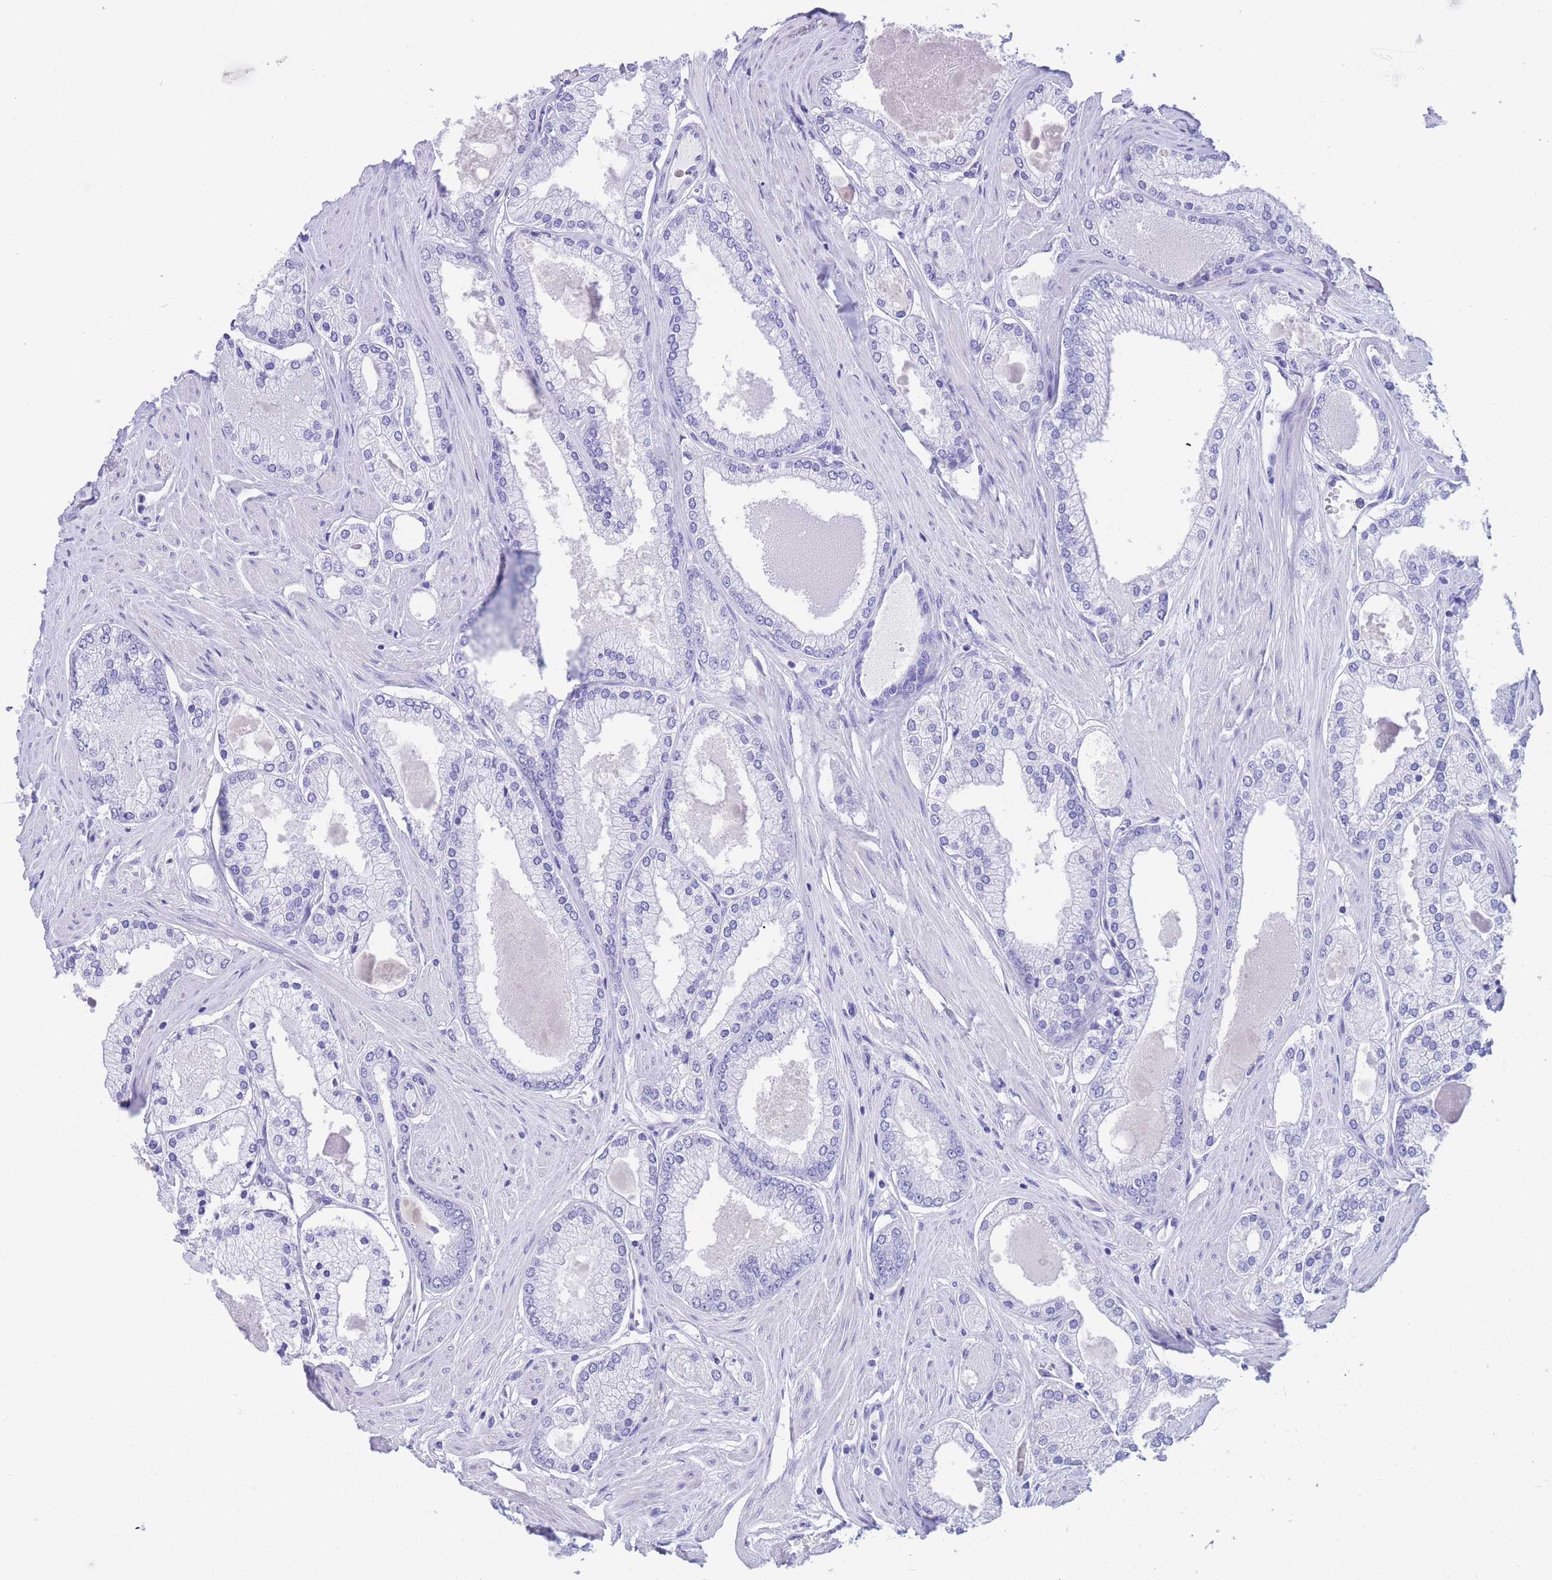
{"staining": {"intensity": "negative", "quantity": "none", "location": "none"}, "tissue": "prostate cancer", "cell_type": "Tumor cells", "image_type": "cancer", "snomed": [{"axis": "morphology", "description": "Adenocarcinoma, Low grade"}, {"axis": "topography", "description": "Prostate"}], "caption": "Immunohistochemistry image of neoplastic tissue: human prostate cancer (adenocarcinoma (low-grade)) stained with DAB exhibits no significant protein expression in tumor cells.", "gene": "SLCO1B3", "patient": {"sex": "male", "age": 42}}